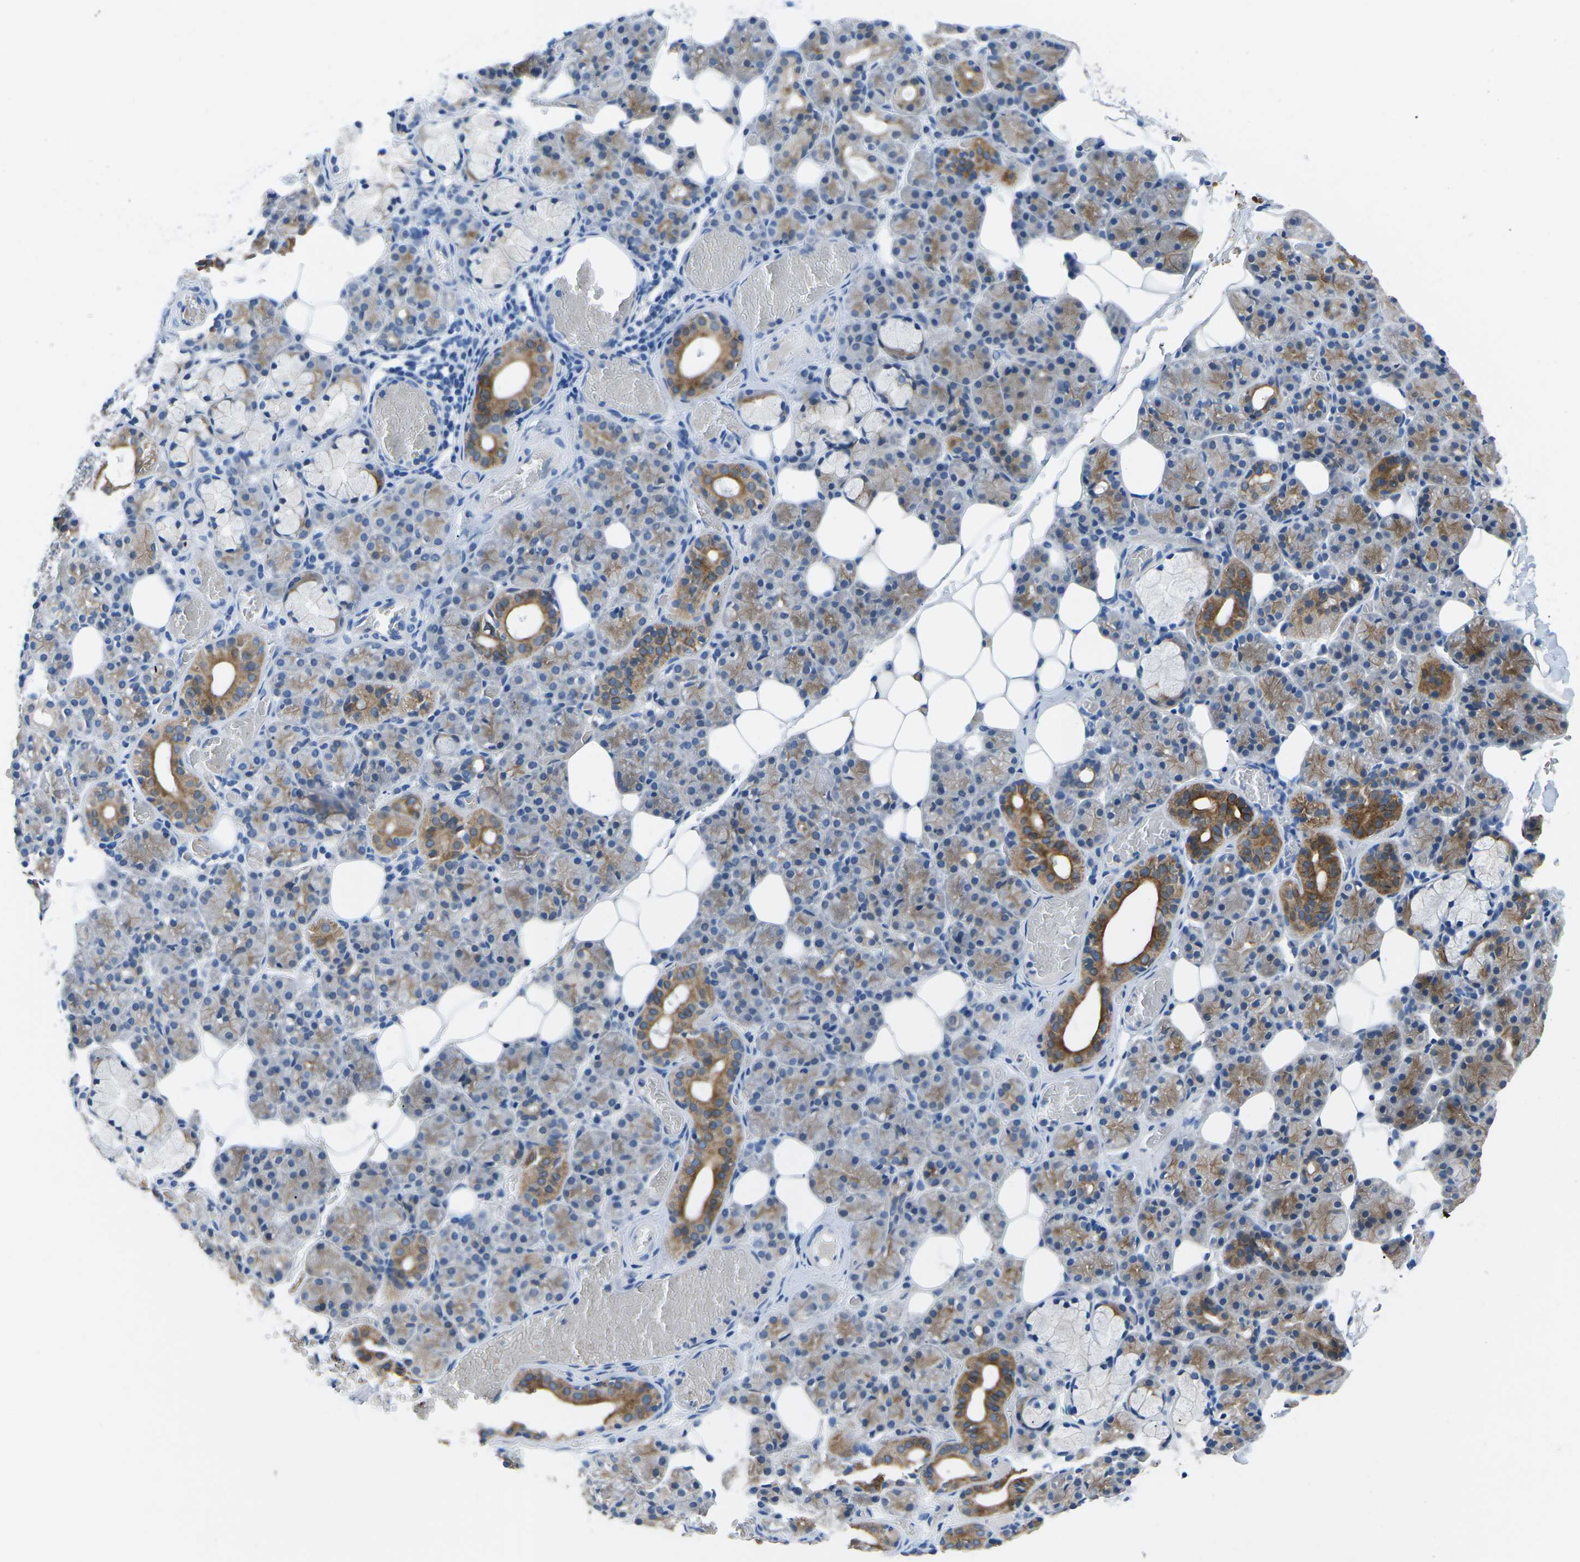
{"staining": {"intensity": "moderate", "quantity": "25%-75%", "location": "cytoplasmic/membranous"}, "tissue": "salivary gland", "cell_type": "Glandular cells", "image_type": "normal", "snomed": [{"axis": "morphology", "description": "Normal tissue, NOS"}, {"axis": "topography", "description": "Salivary gland"}], "caption": "Moderate cytoplasmic/membranous expression for a protein is appreciated in approximately 25%-75% of glandular cells of benign salivary gland using immunohistochemistry.", "gene": "TM6SF1", "patient": {"sex": "male", "age": 63}}